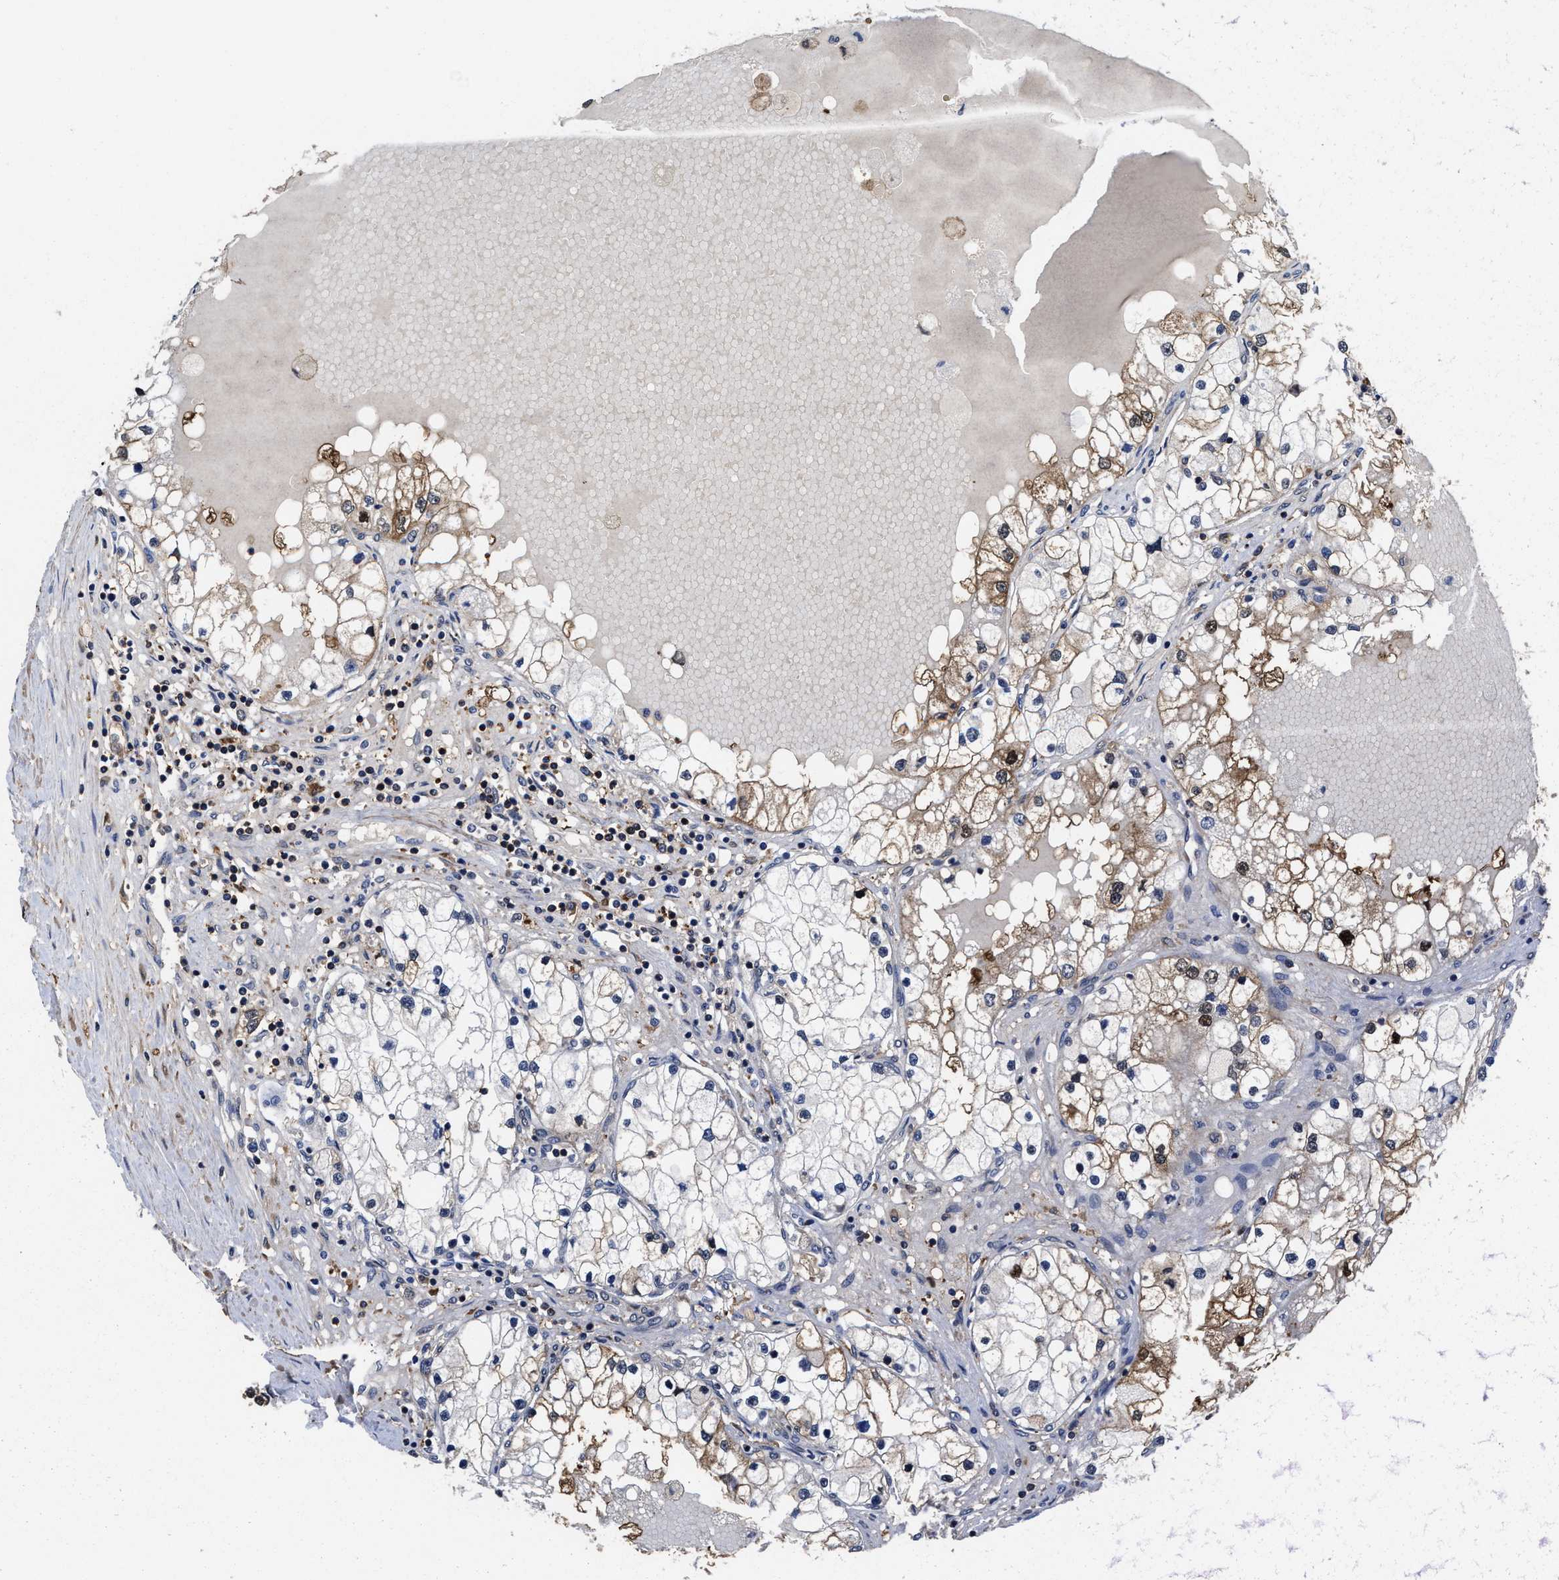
{"staining": {"intensity": "moderate", "quantity": "25%-75%", "location": "cytoplasmic/membranous"}, "tissue": "renal cancer", "cell_type": "Tumor cells", "image_type": "cancer", "snomed": [{"axis": "morphology", "description": "Adenocarcinoma, NOS"}, {"axis": "topography", "description": "Kidney"}], "caption": "Tumor cells show medium levels of moderate cytoplasmic/membranous staining in about 25%-75% of cells in human renal adenocarcinoma.", "gene": "KIF12", "patient": {"sex": "male", "age": 68}}